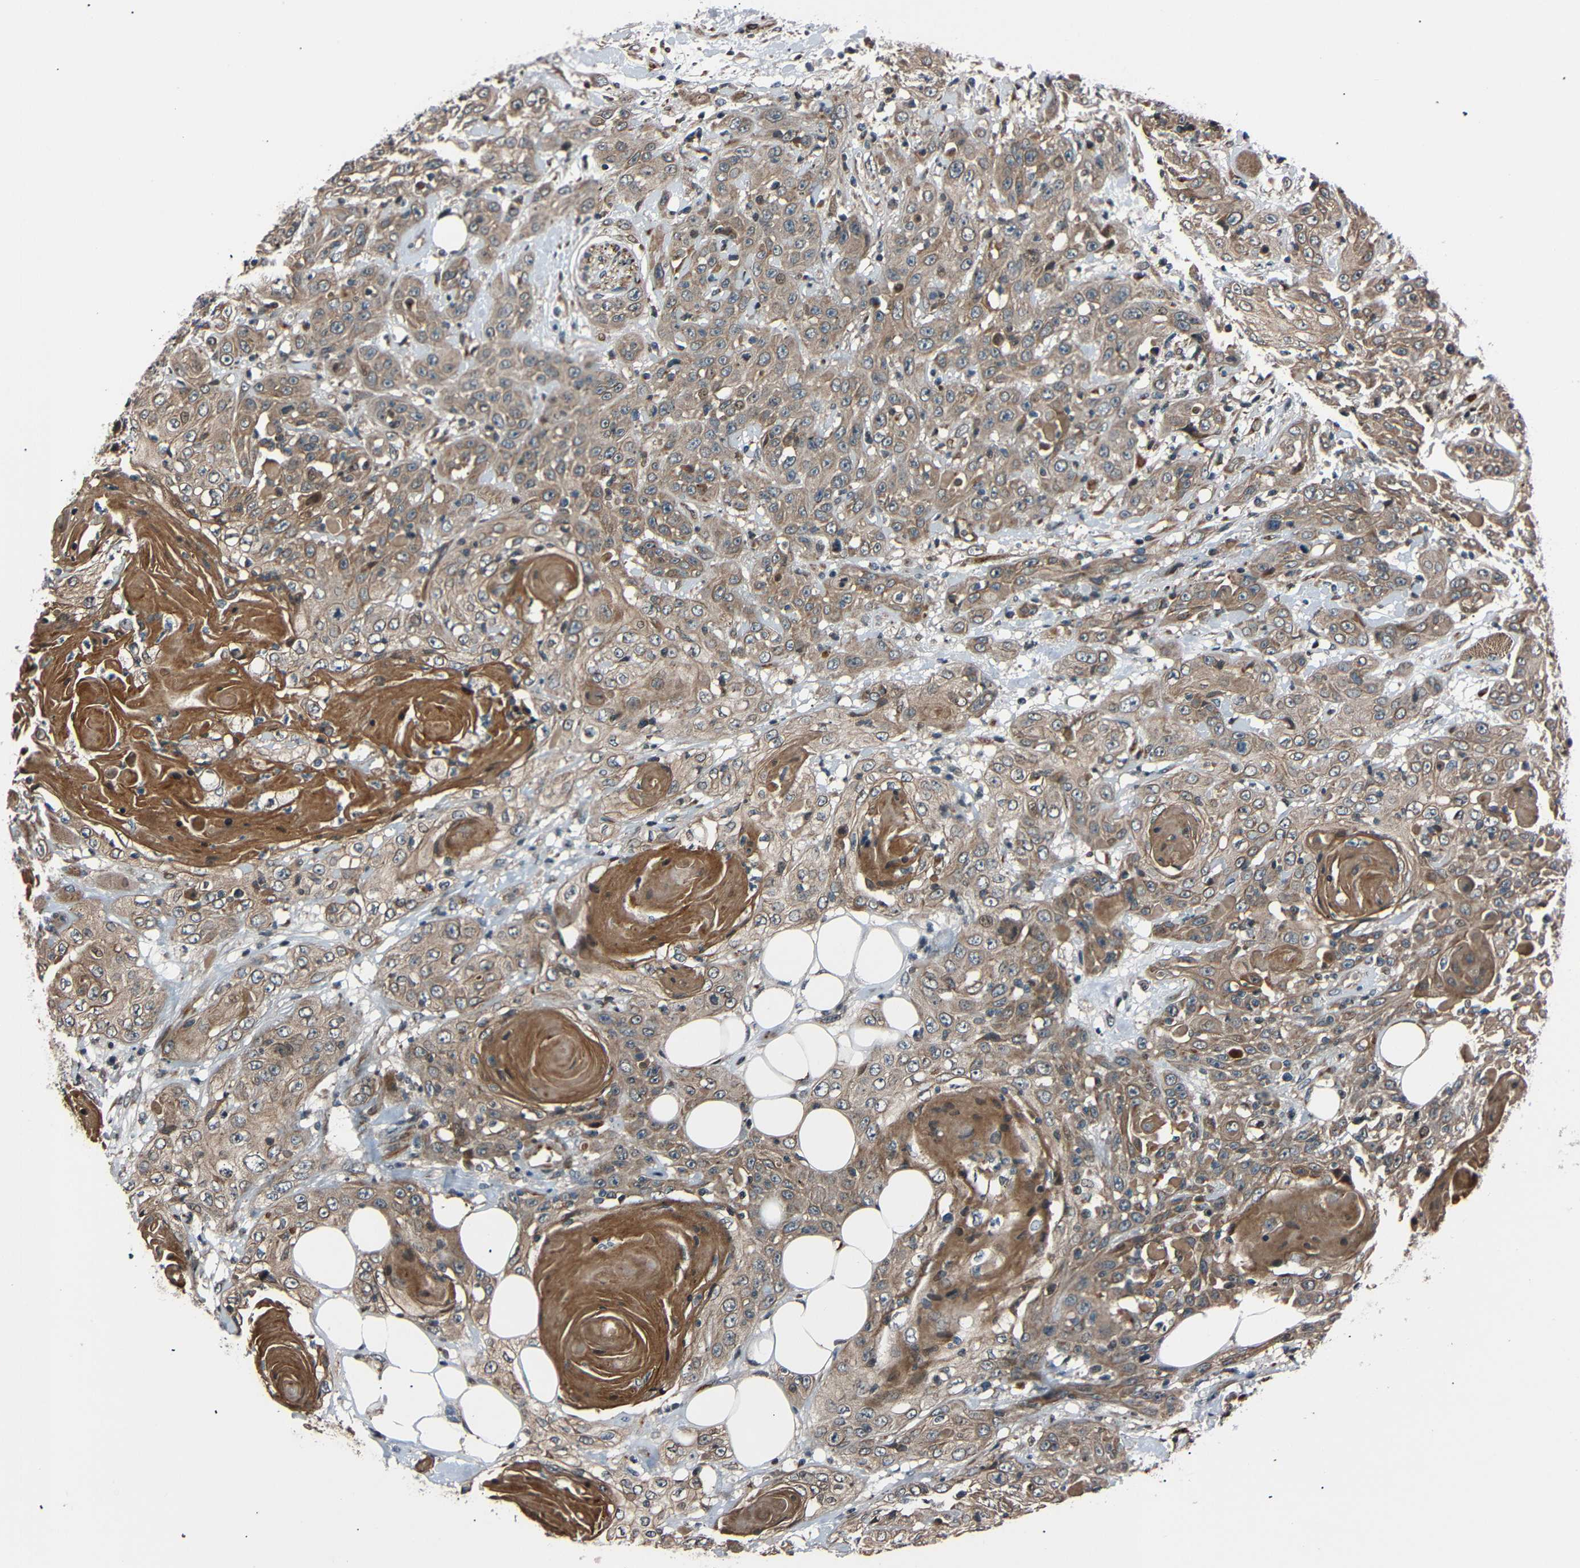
{"staining": {"intensity": "moderate", "quantity": "25%-75%", "location": "cytoplasmic/membranous"}, "tissue": "head and neck cancer", "cell_type": "Tumor cells", "image_type": "cancer", "snomed": [{"axis": "morphology", "description": "Squamous cell carcinoma, NOS"}, {"axis": "topography", "description": "Head-Neck"}], "caption": "Brown immunohistochemical staining in squamous cell carcinoma (head and neck) exhibits moderate cytoplasmic/membranous expression in about 25%-75% of tumor cells. Immunohistochemistry stains the protein of interest in brown and the nuclei are stained blue.", "gene": "AKAP9", "patient": {"sex": "female", "age": 84}}